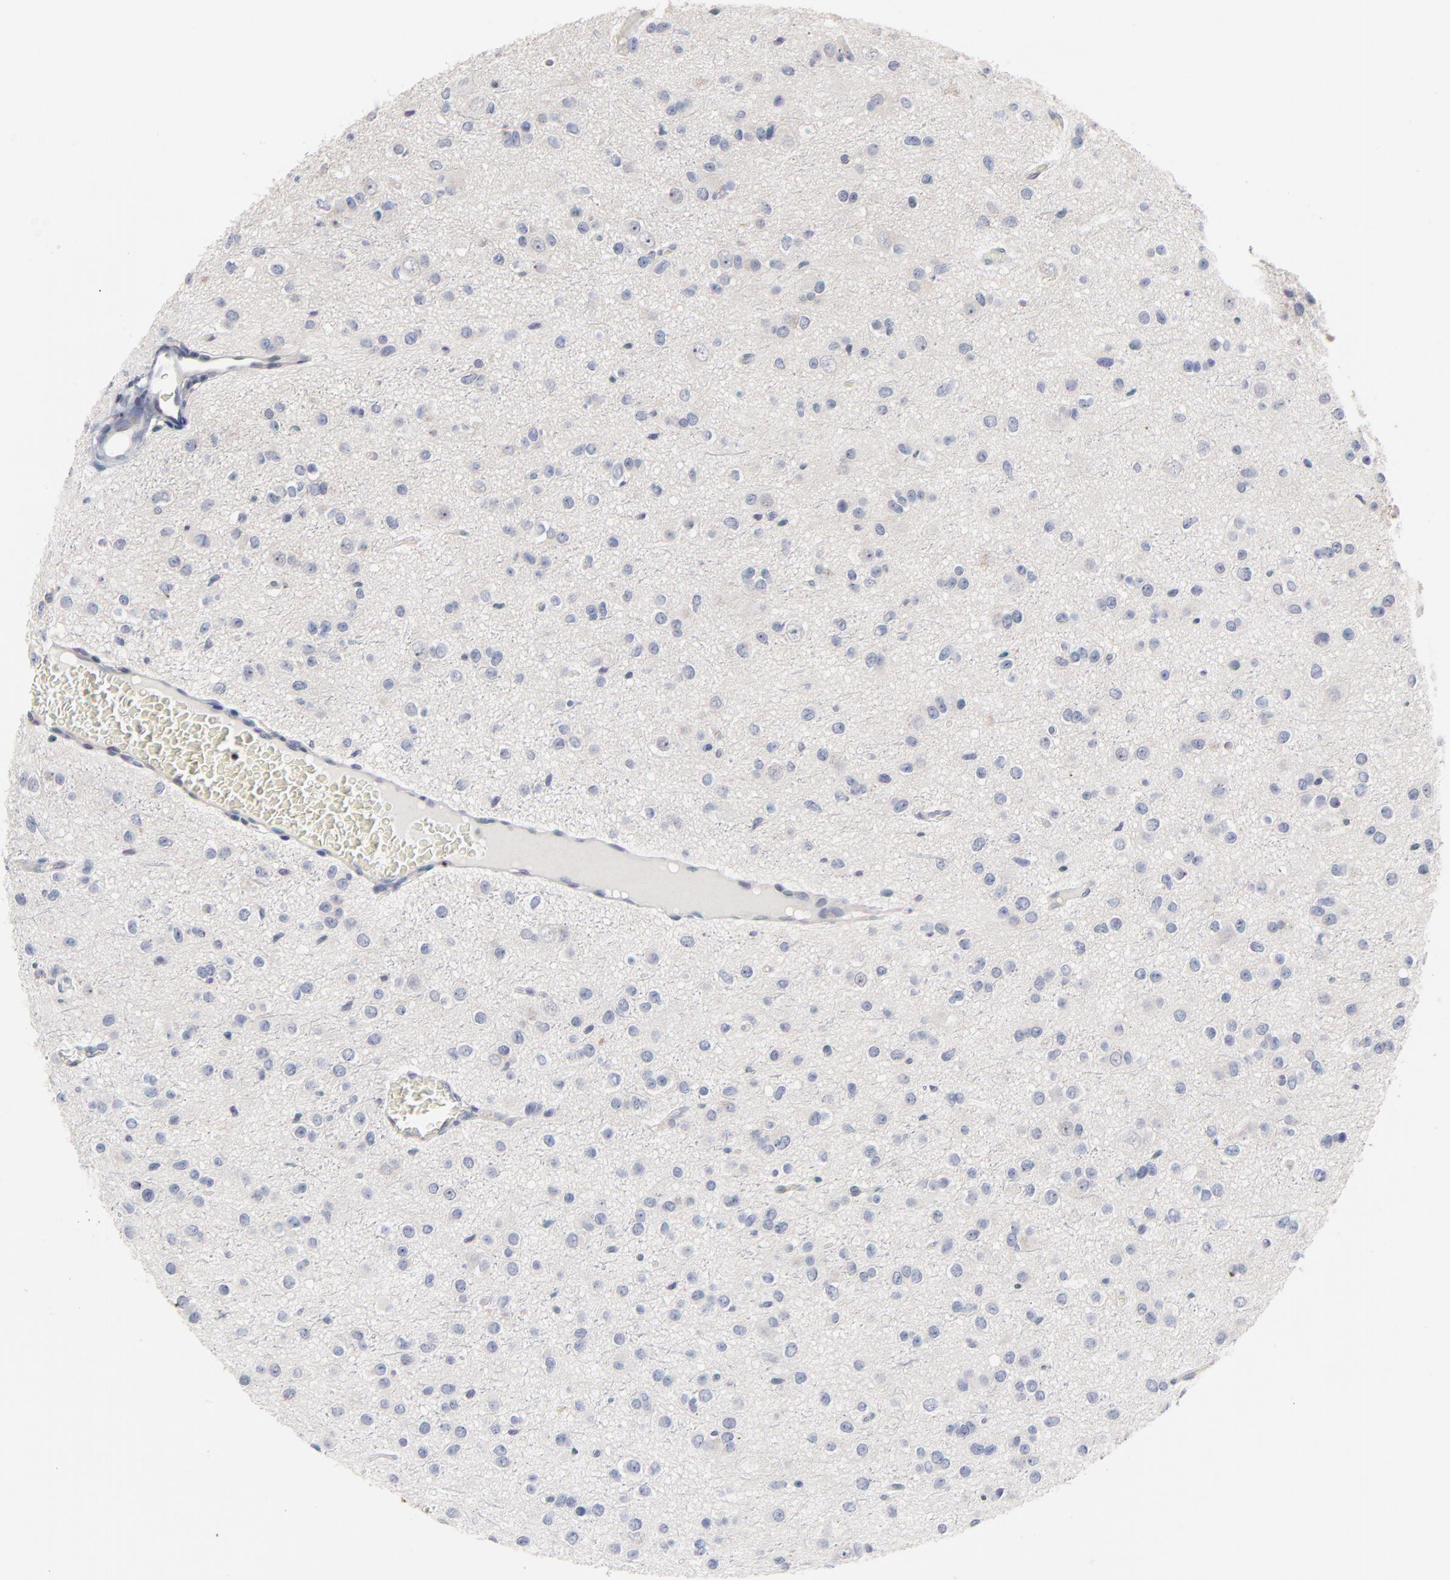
{"staining": {"intensity": "negative", "quantity": "none", "location": "none"}, "tissue": "glioma", "cell_type": "Tumor cells", "image_type": "cancer", "snomed": [{"axis": "morphology", "description": "Glioma, malignant, Low grade"}, {"axis": "topography", "description": "Brain"}], "caption": "A high-resolution histopathology image shows immunohistochemistry staining of low-grade glioma (malignant), which shows no significant staining in tumor cells.", "gene": "AADAC", "patient": {"sex": "male", "age": 42}}